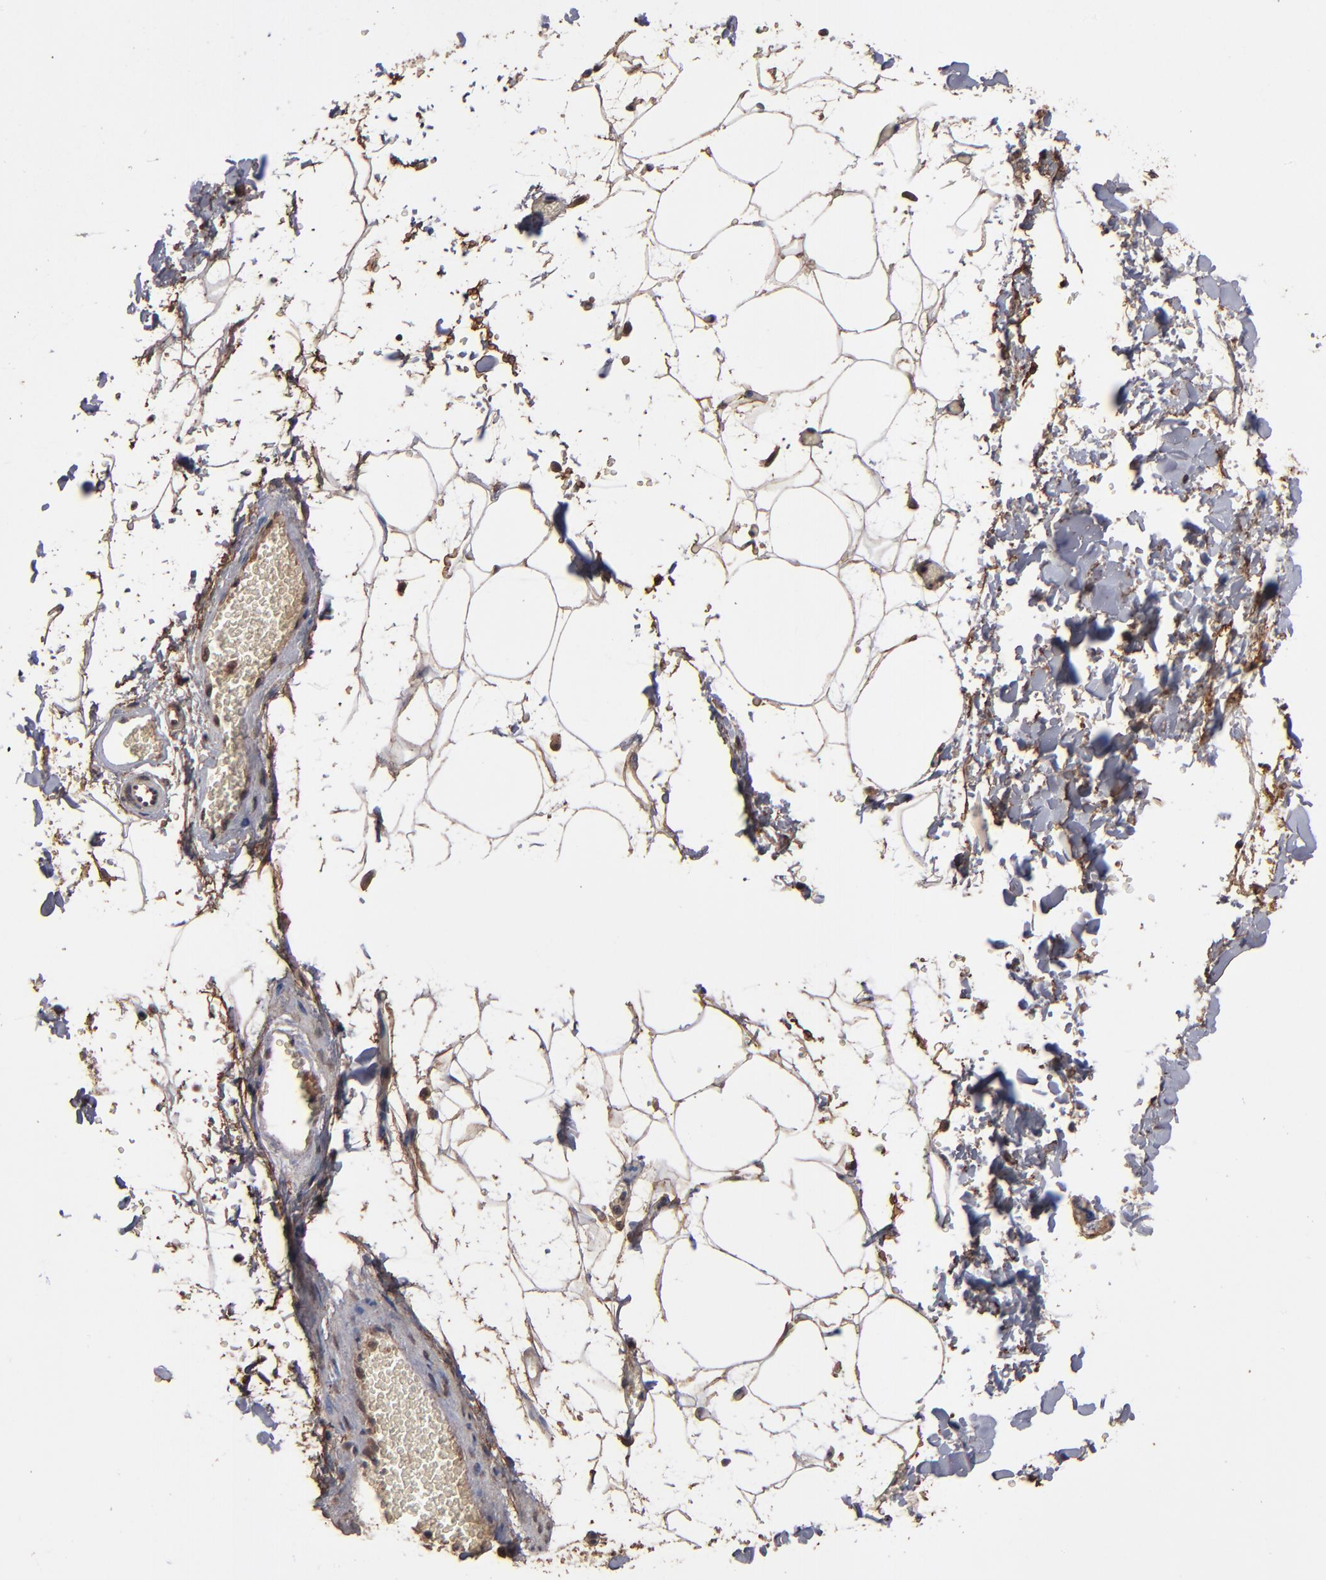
{"staining": {"intensity": "moderate", "quantity": ">75%", "location": "cytoplasmic/membranous,nuclear"}, "tissue": "adipose tissue", "cell_type": "Adipocytes", "image_type": "normal", "snomed": [{"axis": "morphology", "description": "Normal tissue, NOS"}, {"axis": "topography", "description": "Soft tissue"}], "caption": "Protein expression analysis of normal adipose tissue shows moderate cytoplasmic/membranous,nuclear positivity in about >75% of adipocytes.", "gene": "NXF2B", "patient": {"sex": "male", "age": 72}}